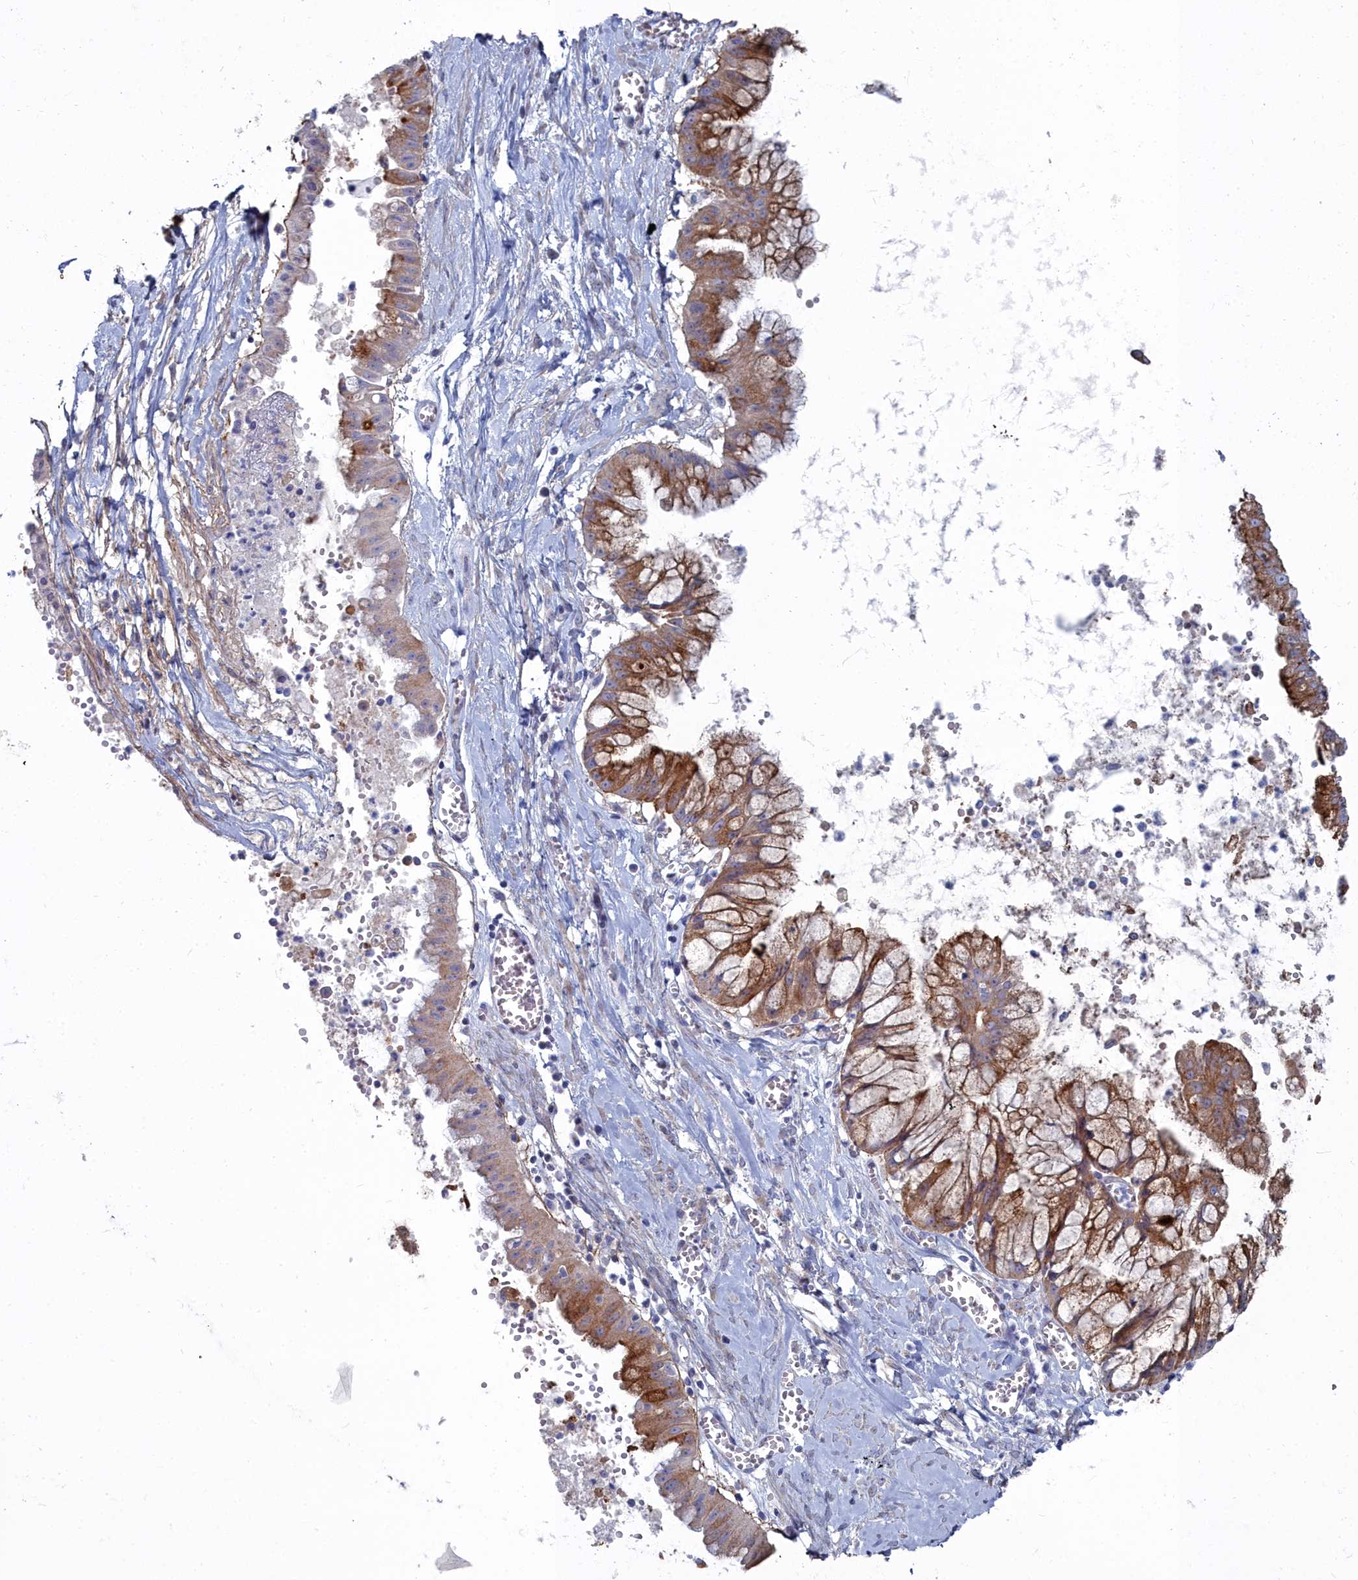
{"staining": {"intensity": "strong", "quantity": ">75%", "location": "cytoplasmic/membranous"}, "tissue": "ovarian cancer", "cell_type": "Tumor cells", "image_type": "cancer", "snomed": [{"axis": "morphology", "description": "Cystadenocarcinoma, mucinous, NOS"}, {"axis": "topography", "description": "Ovary"}], "caption": "Ovarian mucinous cystadenocarcinoma stained with a protein marker exhibits strong staining in tumor cells.", "gene": "SHISAL2A", "patient": {"sex": "female", "age": 70}}